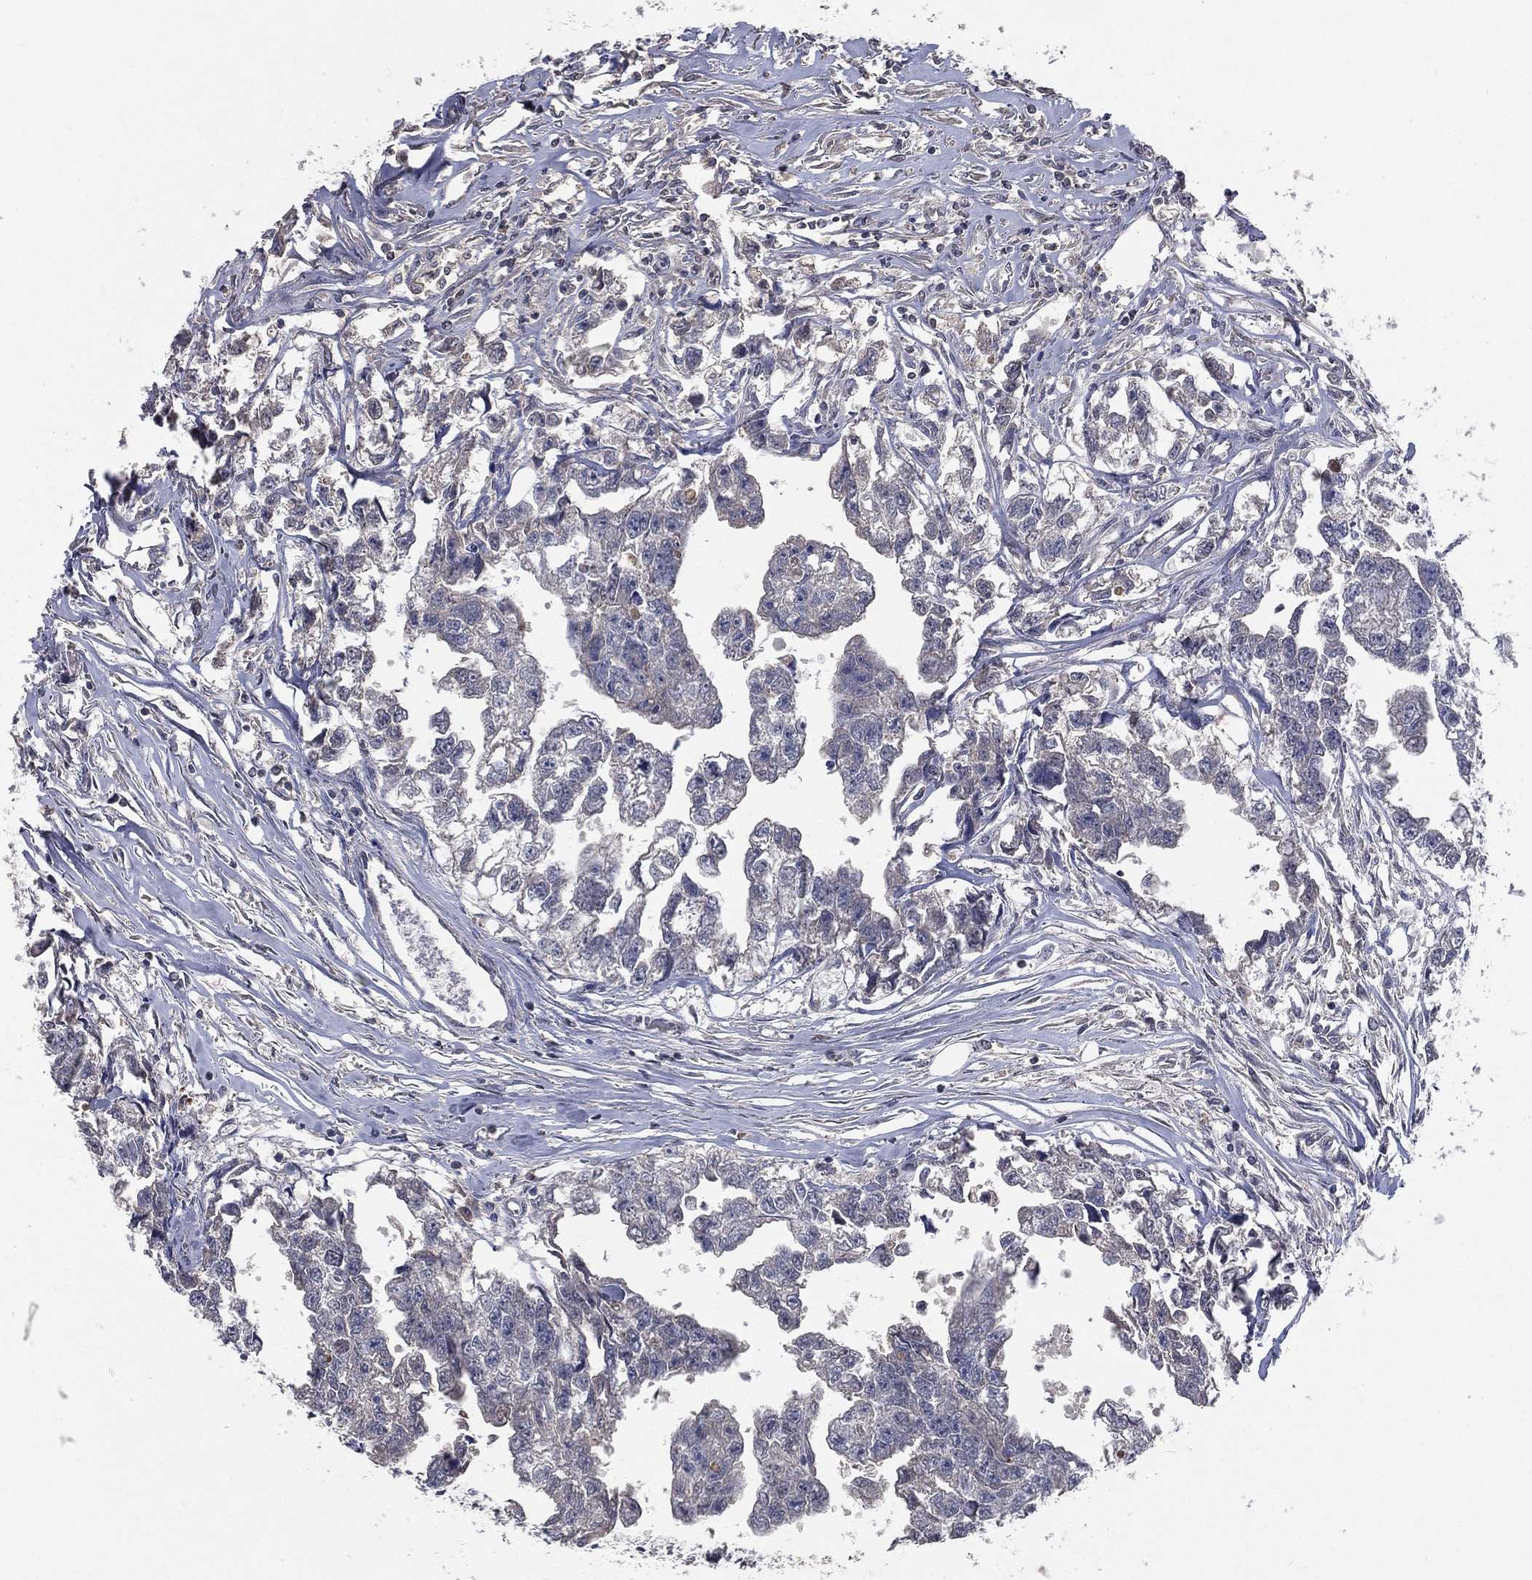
{"staining": {"intensity": "negative", "quantity": "none", "location": "none"}, "tissue": "testis cancer", "cell_type": "Tumor cells", "image_type": "cancer", "snomed": [{"axis": "morphology", "description": "Carcinoma, Embryonal, NOS"}, {"axis": "morphology", "description": "Teratoma, malignant, NOS"}, {"axis": "topography", "description": "Testis"}], "caption": "Tumor cells show no significant positivity in testis teratoma (malignant). The staining was performed using DAB to visualize the protein expression in brown, while the nuclei were stained in blue with hematoxylin (Magnification: 20x).", "gene": "SNAP25", "patient": {"sex": "male", "age": 44}}